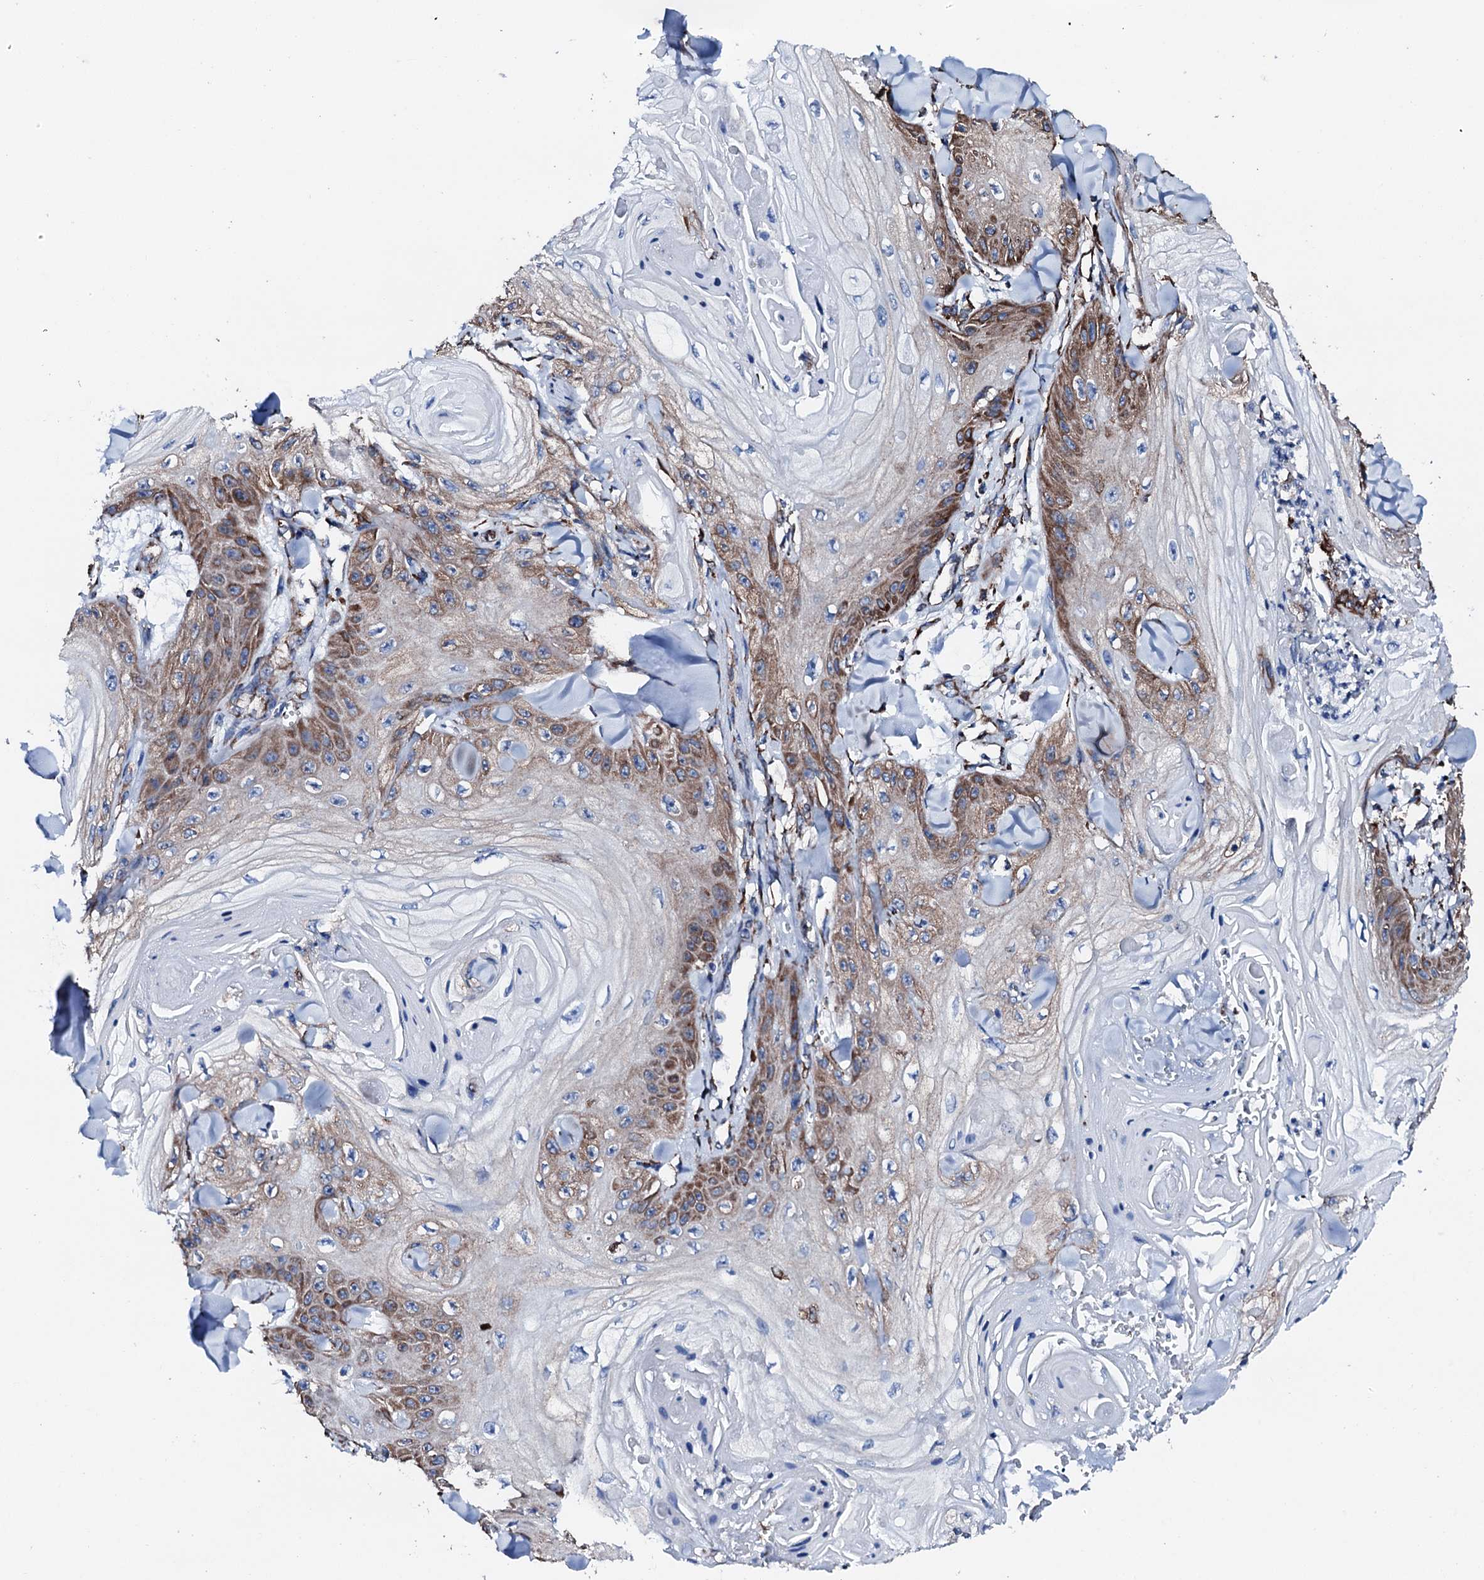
{"staining": {"intensity": "moderate", "quantity": "25%-75%", "location": "cytoplasmic/membranous"}, "tissue": "skin cancer", "cell_type": "Tumor cells", "image_type": "cancer", "snomed": [{"axis": "morphology", "description": "Squamous cell carcinoma, NOS"}, {"axis": "topography", "description": "Skin"}], "caption": "This photomicrograph shows immunohistochemistry (IHC) staining of human squamous cell carcinoma (skin), with medium moderate cytoplasmic/membranous expression in about 25%-75% of tumor cells.", "gene": "AMDHD1", "patient": {"sex": "male", "age": 74}}